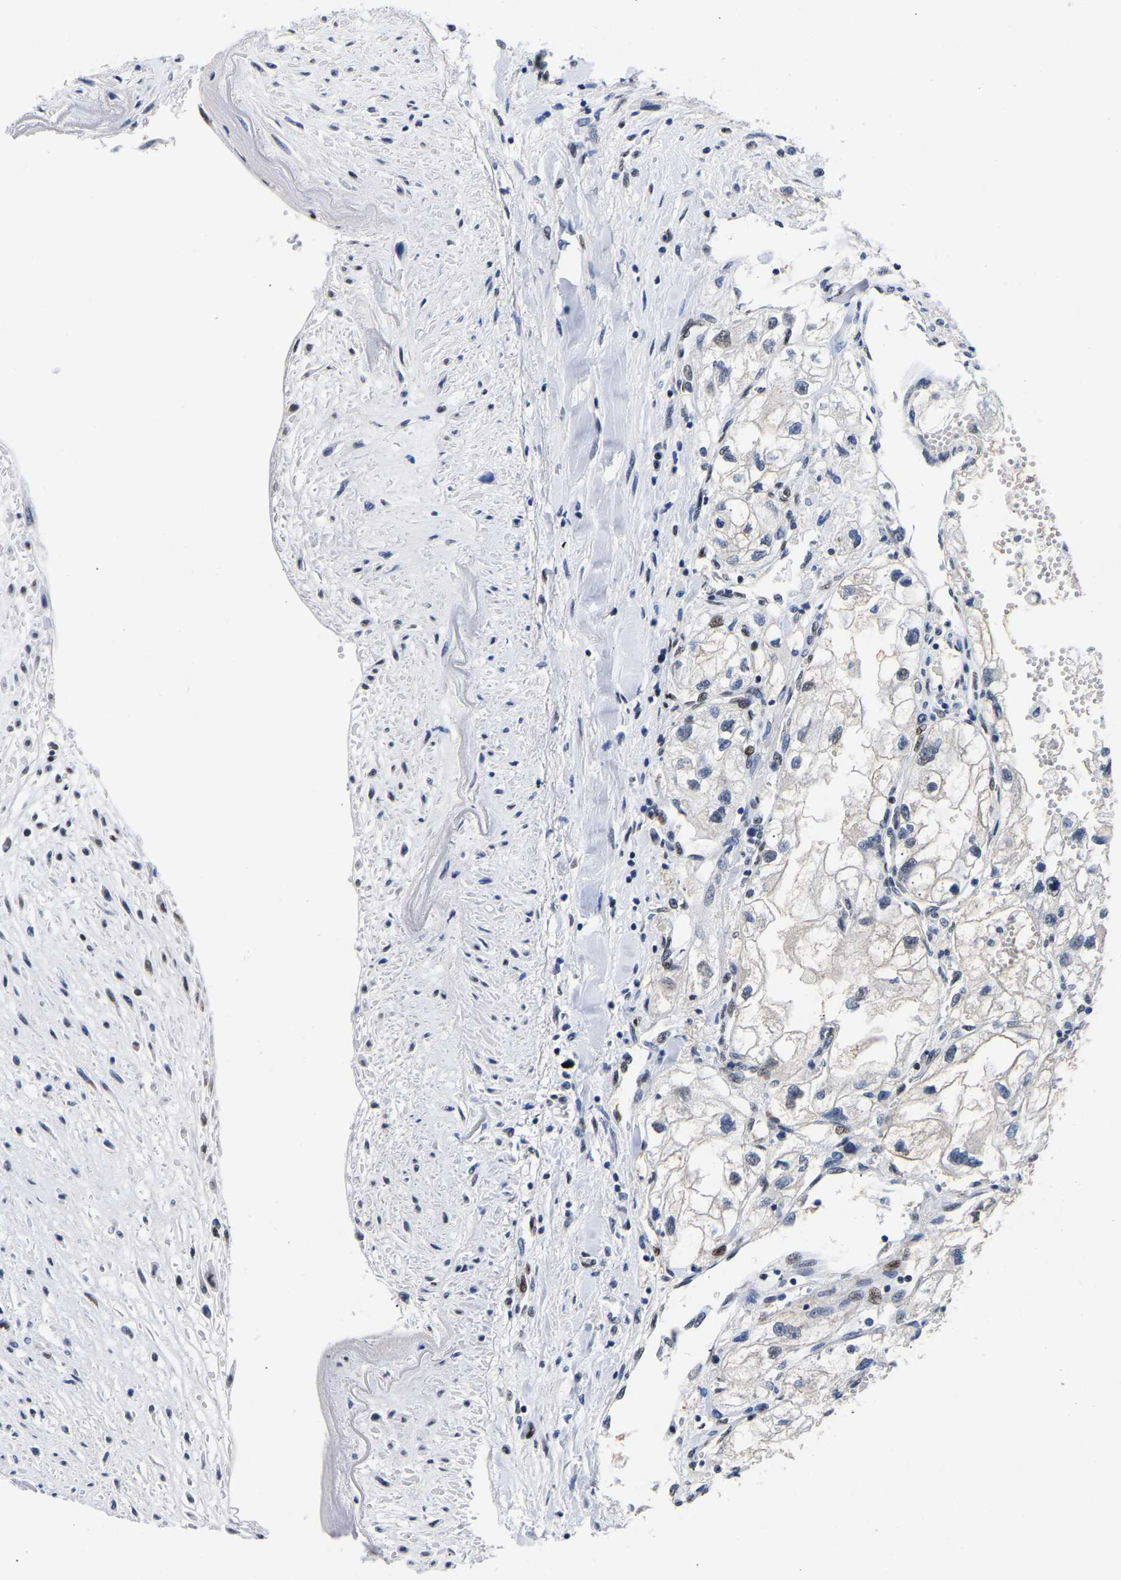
{"staining": {"intensity": "negative", "quantity": "none", "location": "none"}, "tissue": "renal cancer", "cell_type": "Tumor cells", "image_type": "cancer", "snomed": [{"axis": "morphology", "description": "Adenocarcinoma, NOS"}, {"axis": "topography", "description": "Kidney"}], "caption": "This is an immunohistochemistry micrograph of adenocarcinoma (renal). There is no positivity in tumor cells.", "gene": "PTRHD1", "patient": {"sex": "female", "age": 70}}